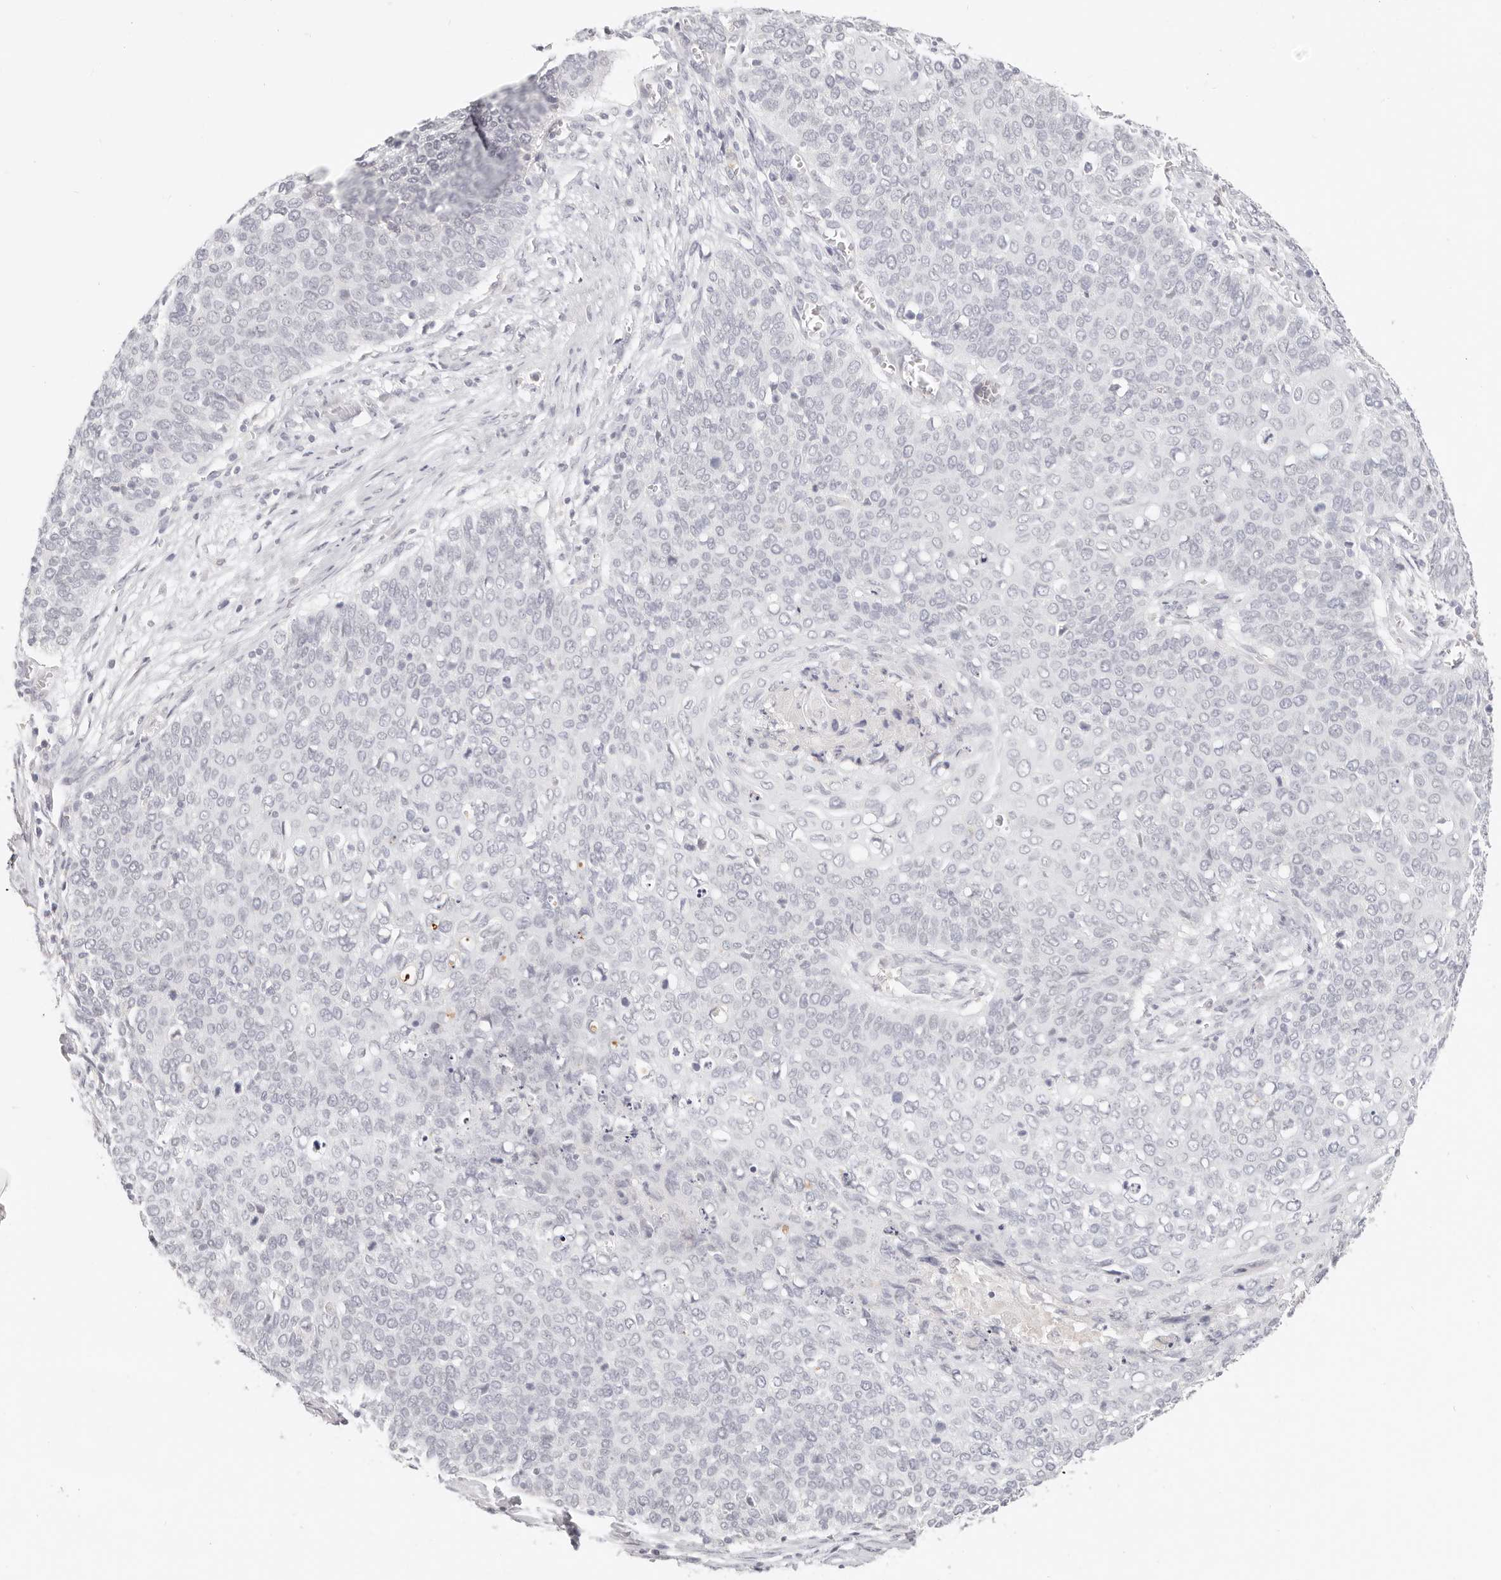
{"staining": {"intensity": "negative", "quantity": "none", "location": "none"}, "tissue": "cervical cancer", "cell_type": "Tumor cells", "image_type": "cancer", "snomed": [{"axis": "morphology", "description": "Squamous cell carcinoma, NOS"}, {"axis": "topography", "description": "Cervix"}], "caption": "An IHC micrograph of cervical cancer (squamous cell carcinoma) is shown. There is no staining in tumor cells of cervical cancer (squamous cell carcinoma). The staining is performed using DAB brown chromogen with nuclei counter-stained in using hematoxylin.", "gene": "ASCL1", "patient": {"sex": "female", "age": 39}}